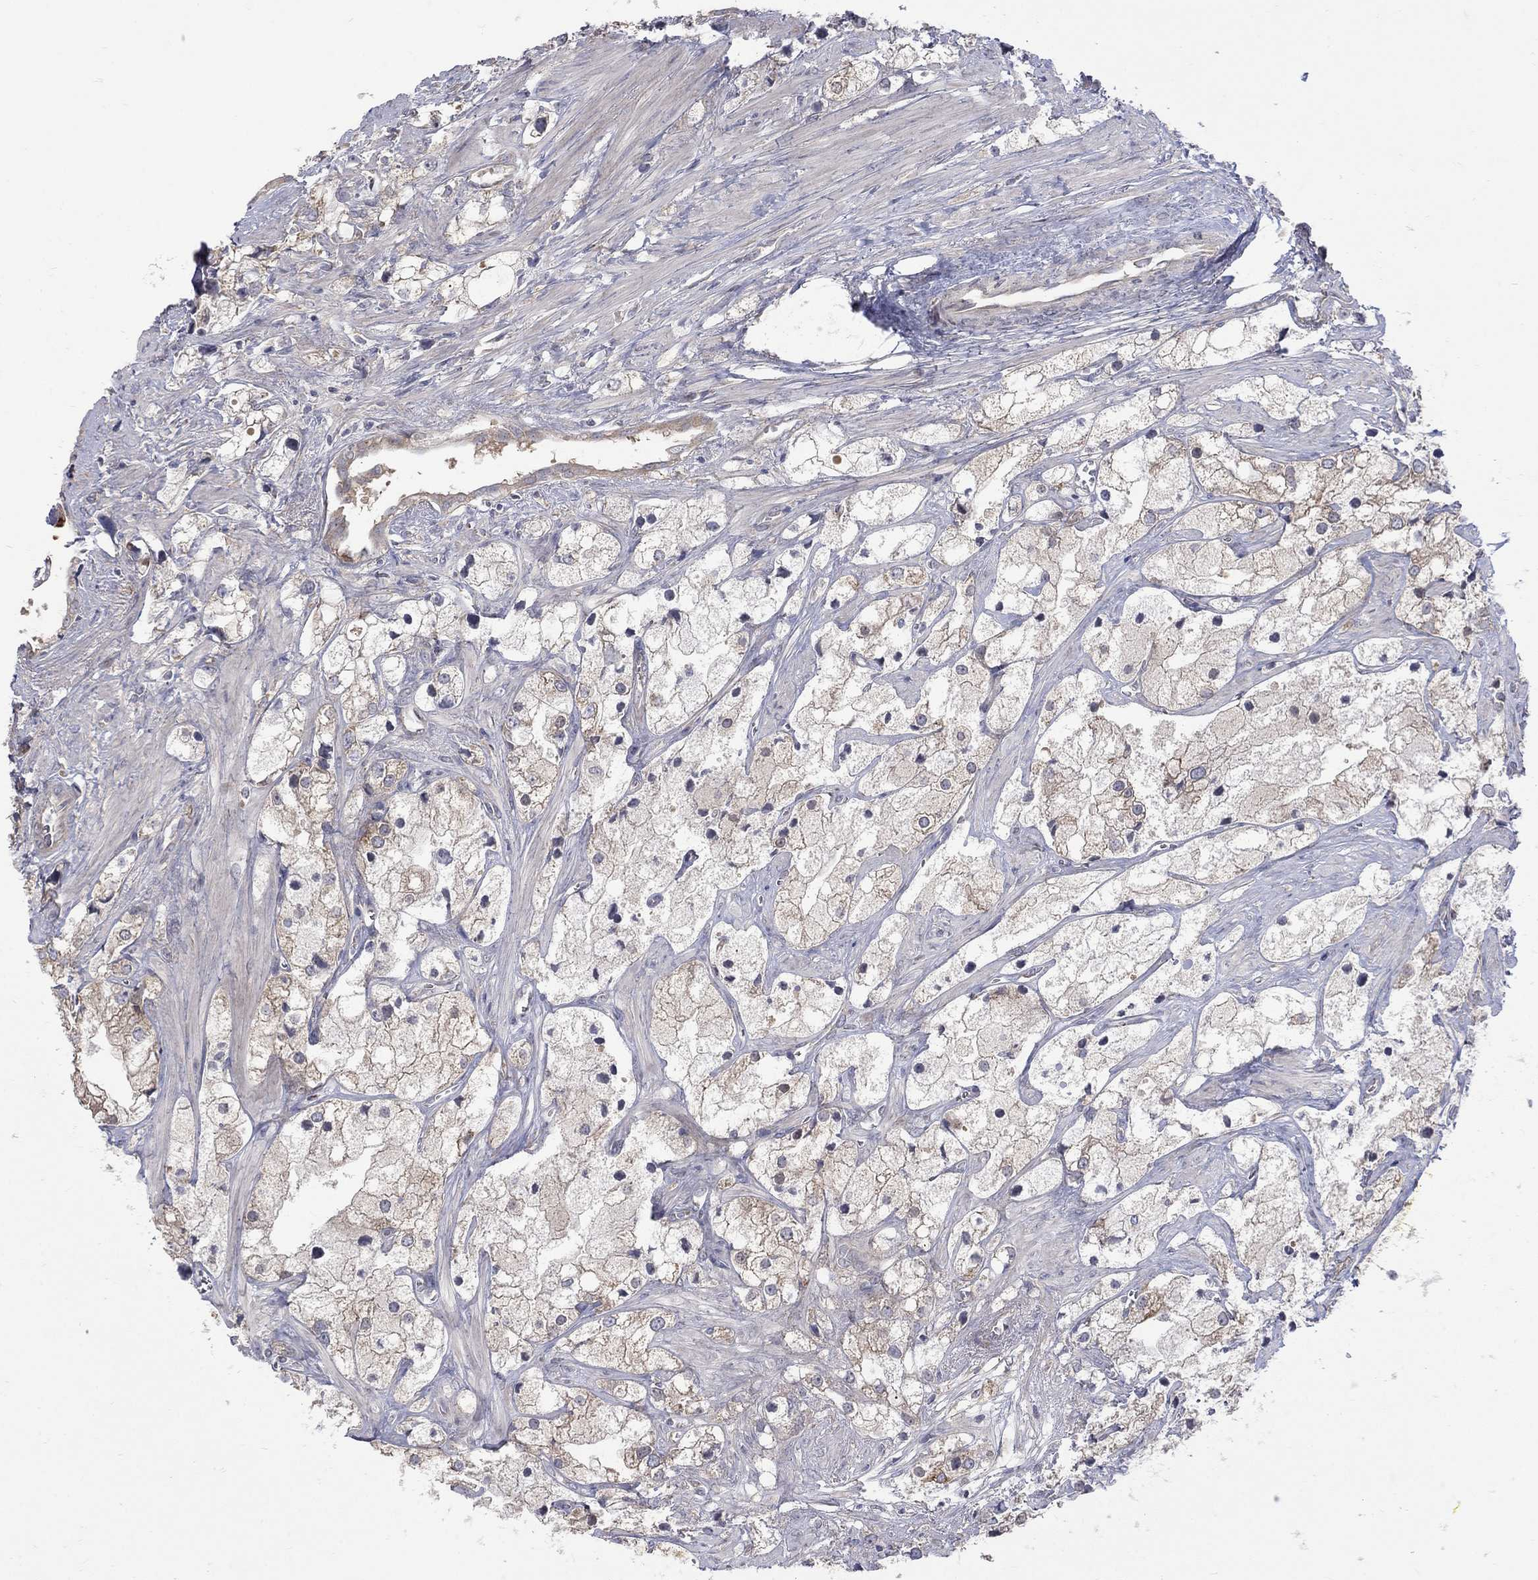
{"staining": {"intensity": "moderate", "quantity": "<25%", "location": "cytoplasmic/membranous"}, "tissue": "prostate cancer", "cell_type": "Tumor cells", "image_type": "cancer", "snomed": [{"axis": "morphology", "description": "Adenocarcinoma, NOS"}, {"axis": "topography", "description": "Prostate and seminal vesicle, NOS"}, {"axis": "topography", "description": "Prostate"}], "caption": "A brown stain shows moderate cytoplasmic/membranous expression of a protein in human prostate cancer (adenocarcinoma) tumor cells. Using DAB (brown) and hematoxylin (blue) stains, captured at high magnification using brightfield microscopy.", "gene": "SH2B1", "patient": {"sex": "male", "age": 79}}